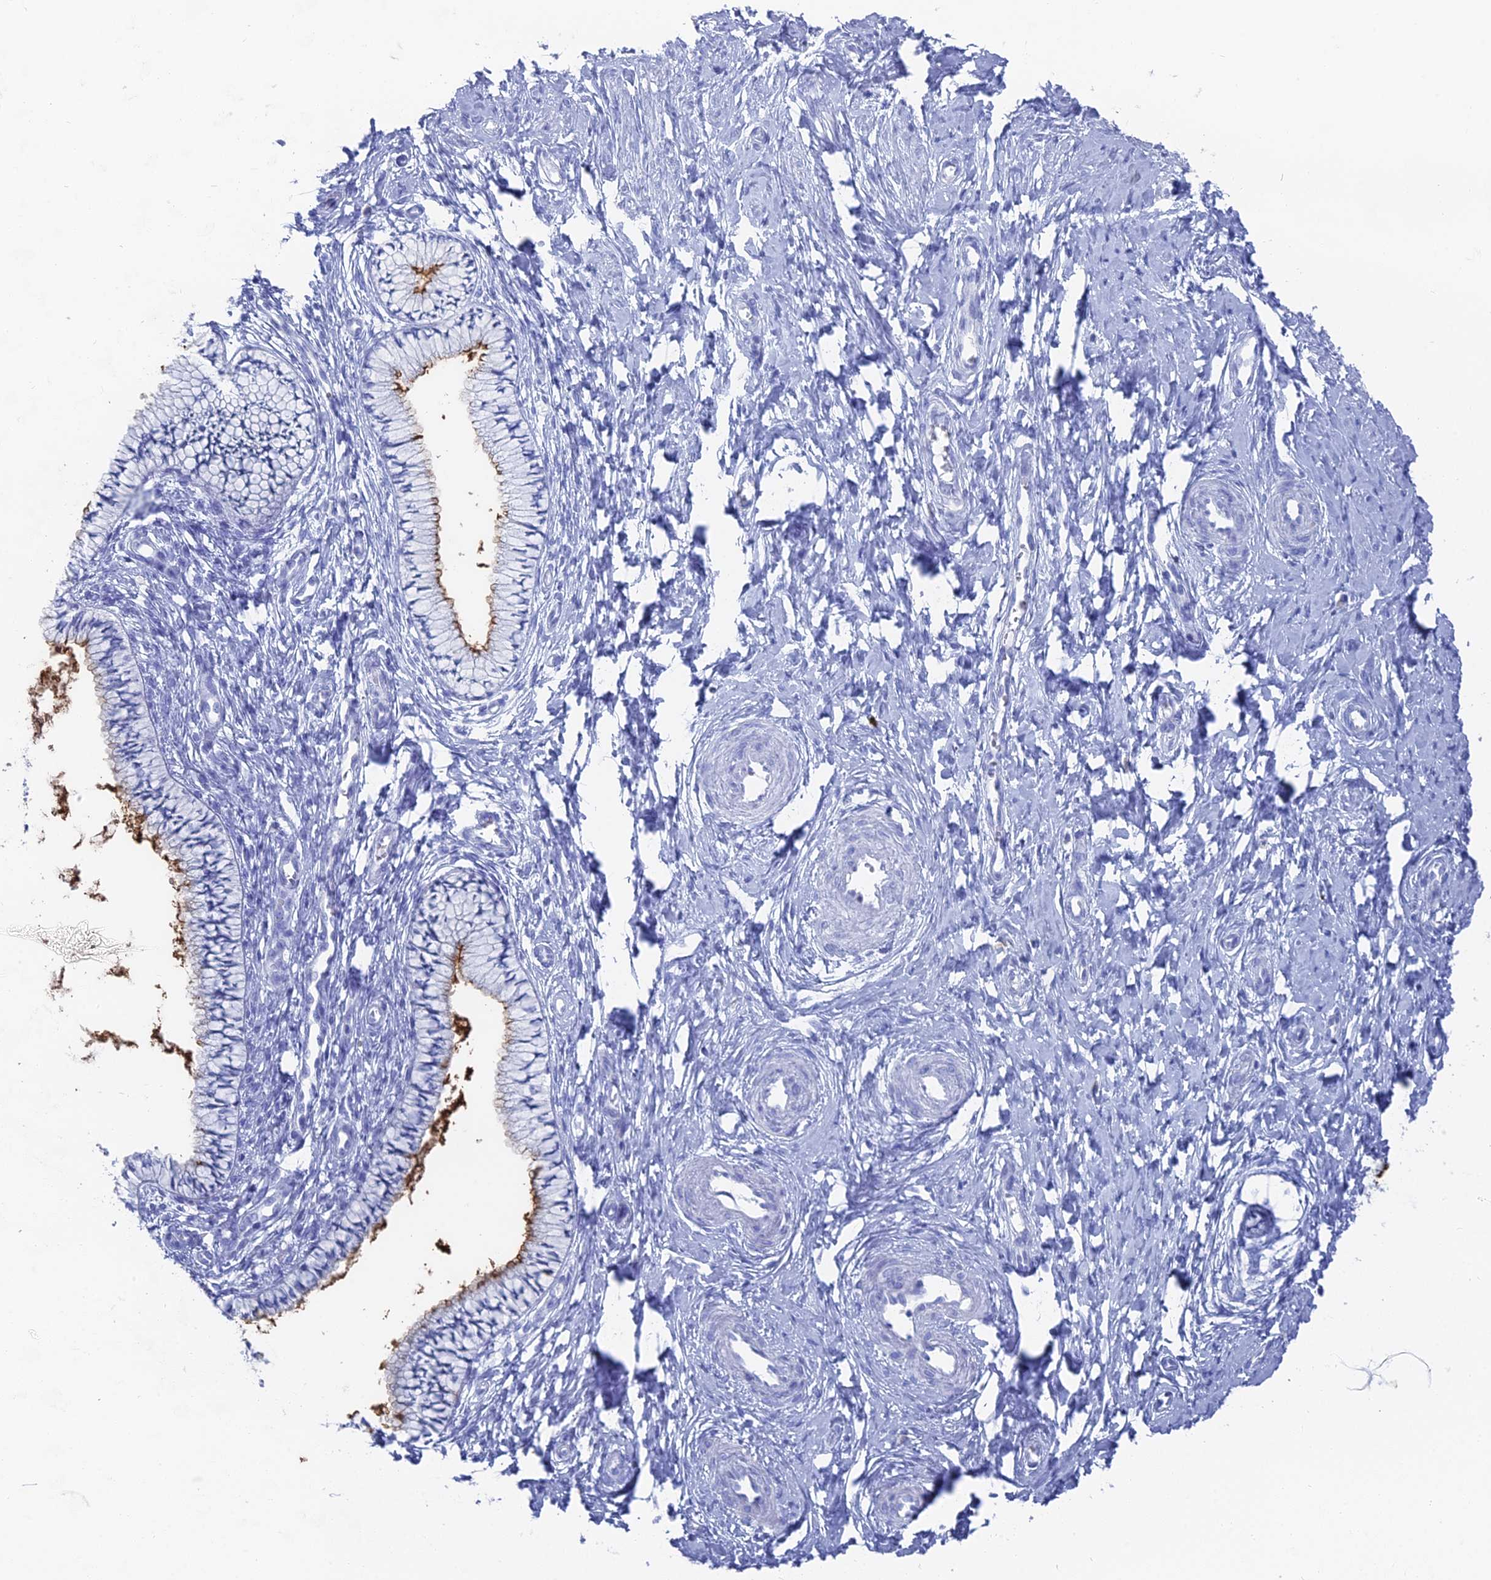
{"staining": {"intensity": "moderate", "quantity": "<25%", "location": "cytoplasmic/membranous"}, "tissue": "cervix", "cell_type": "Glandular cells", "image_type": "normal", "snomed": [{"axis": "morphology", "description": "Normal tissue, NOS"}, {"axis": "topography", "description": "Cervix"}], "caption": "Immunohistochemical staining of normal cervix exhibits moderate cytoplasmic/membranous protein staining in approximately <25% of glandular cells.", "gene": "ENPP3", "patient": {"sex": "female", "age": 36}}